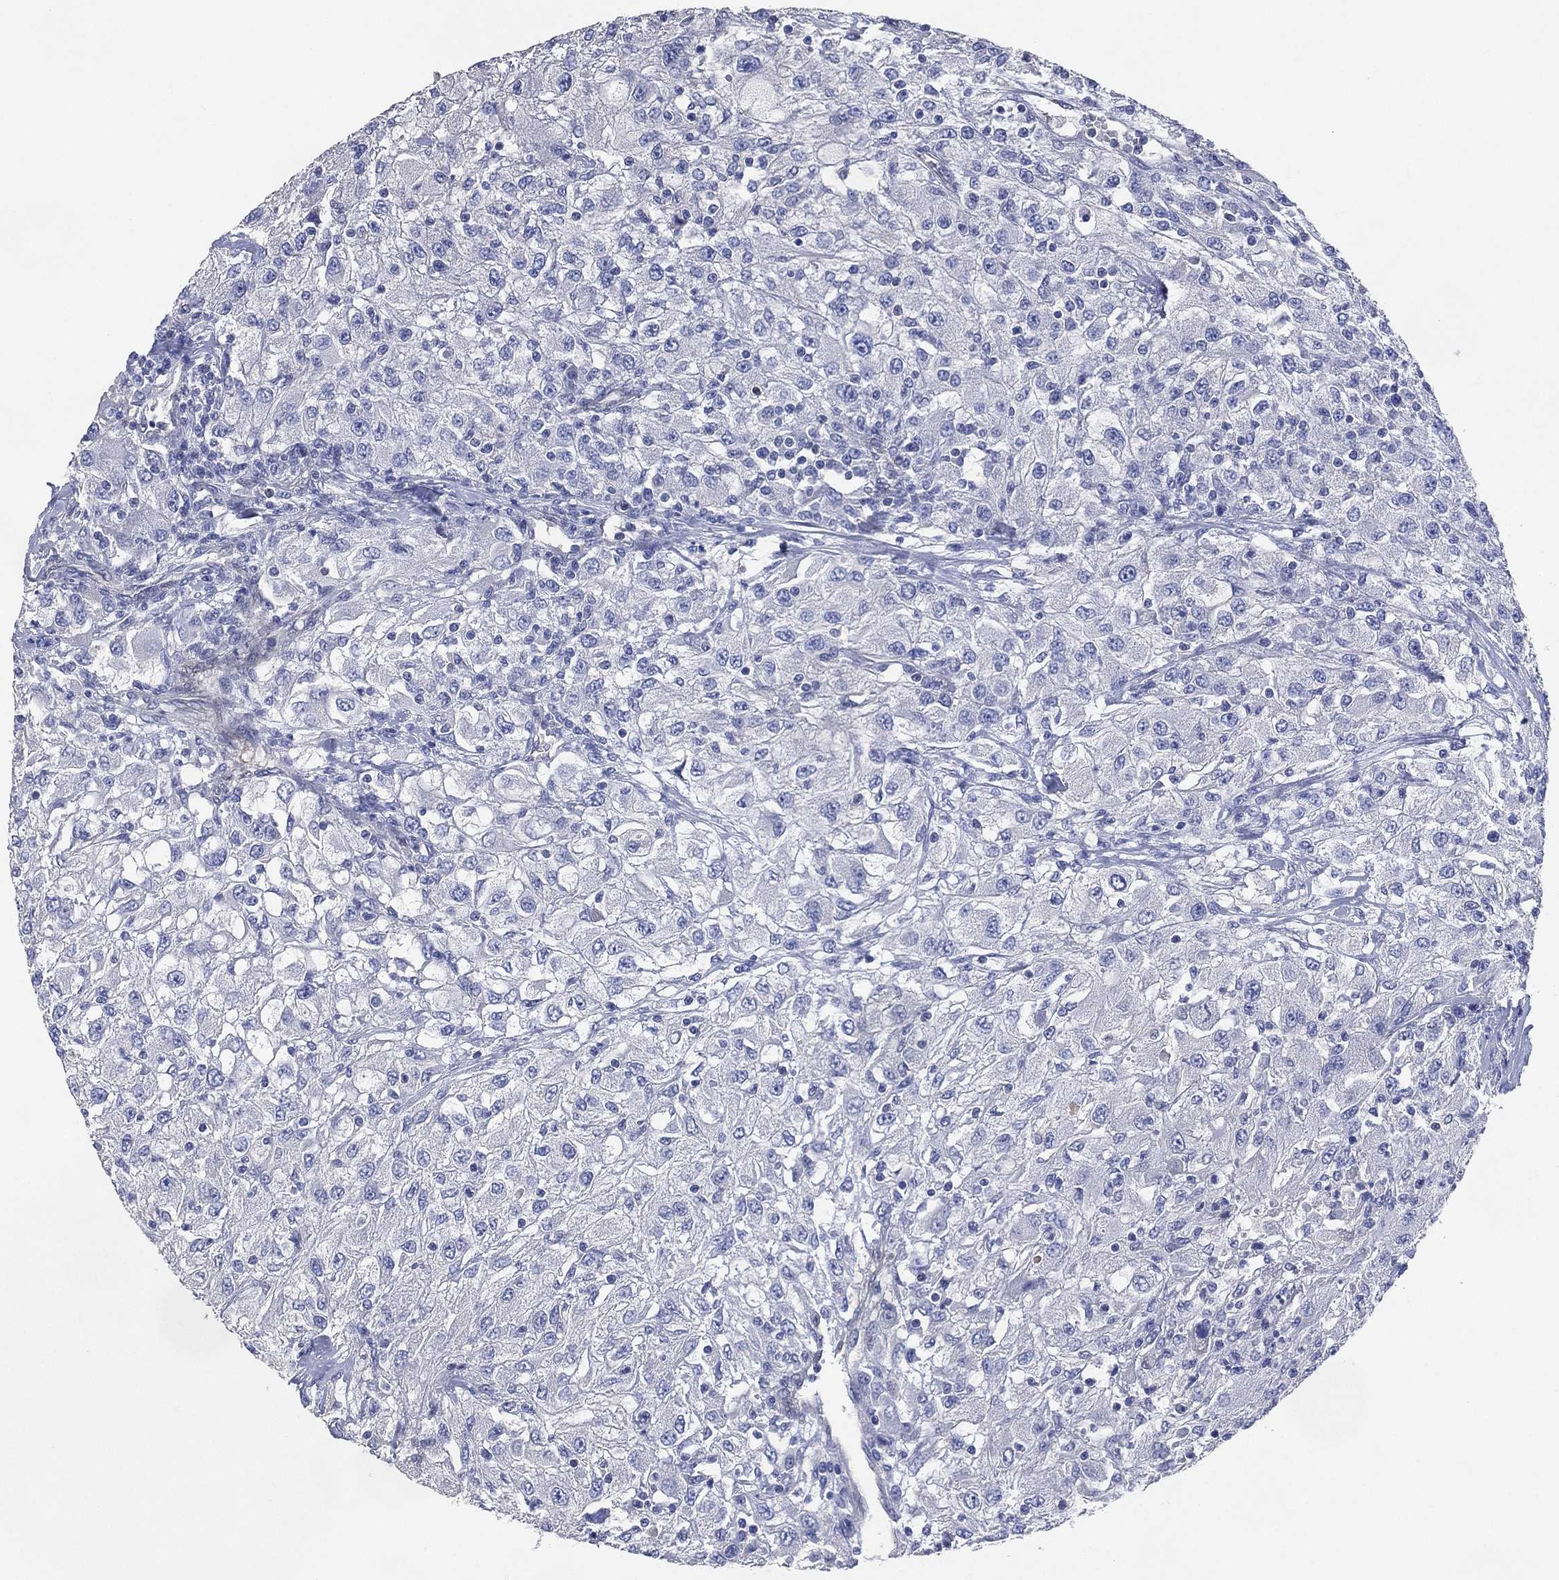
{"staining": {"intensity": "negative", "quantity": "none", "location": "none"}, "tissue": "renal cancer", "cell_type": "Tumor cells", "image_type": "cancer", "snomed": [{"axis": "morphology", "description": "Adenocarcinoma, NOS"}, {"axis": "topography", "description": "Kidney"}], "caption": "The immunohistochemistry photomicrograph has no significant positivity in tumor cells of renal adenocarcinoma tissue. (Brightfield microscopy of DAB IHC at high magnification).", "gene": "AK1", "patient": {"sex": "female", "age": 67}}